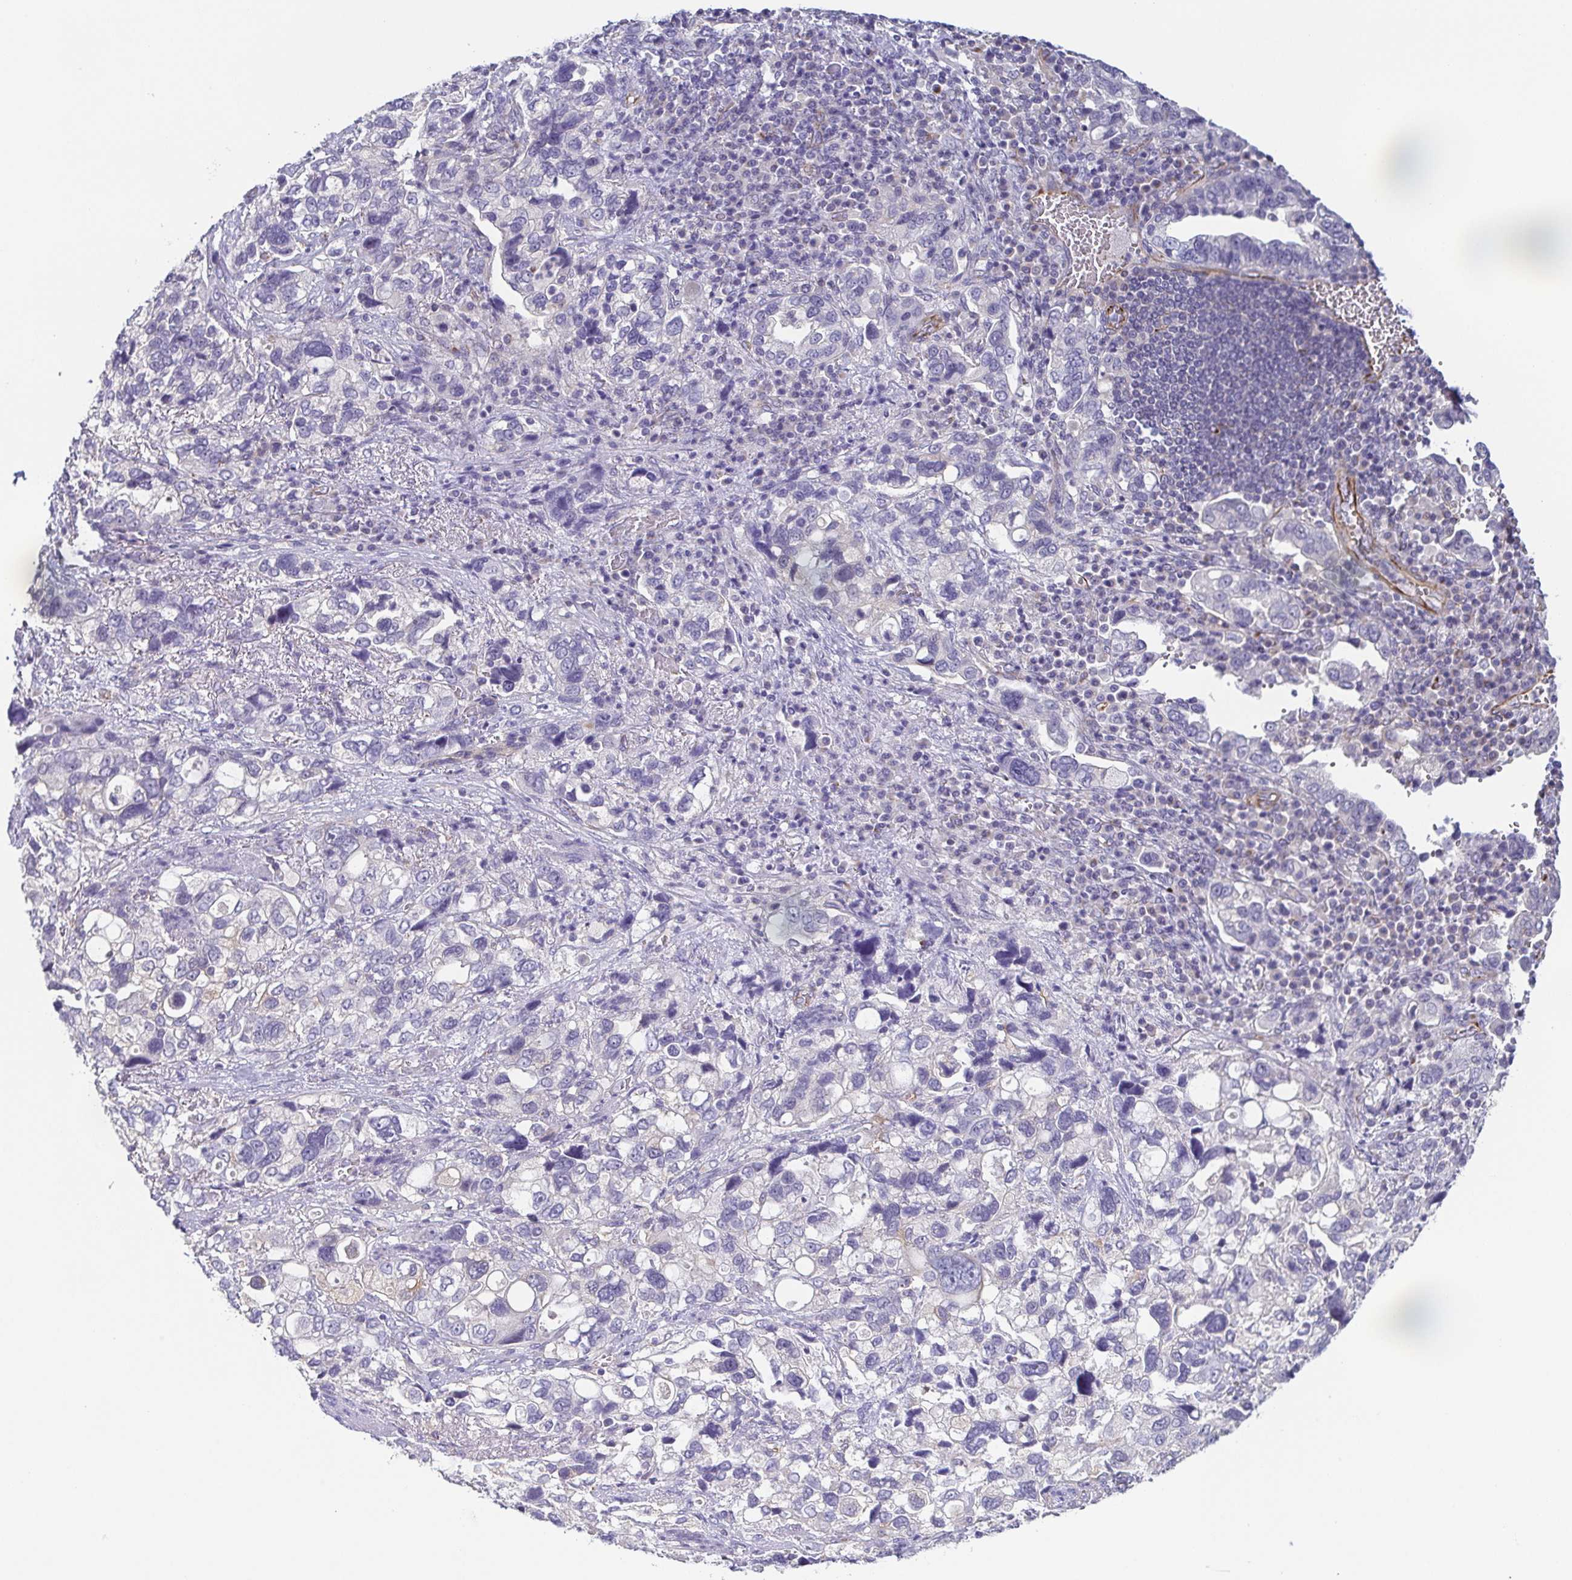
{"staining": {"intensity": "negative", "quantity": "none", "location": "none"}, "tissue": "stomach cancer", "cell_type": "Tumor cells", "image_type": "cancer", "snomed": [{"axis": "morphology", "description": "Adenocarcinoma, NOS"}, {"axis": "topography", "description": "Stomach, upper"}], "caption": "The image displays no staining of tumor cells in adenocarcinoma (stomach).", "gene": "COL17A1", "patient": {"sex": "female", "age": 81}}